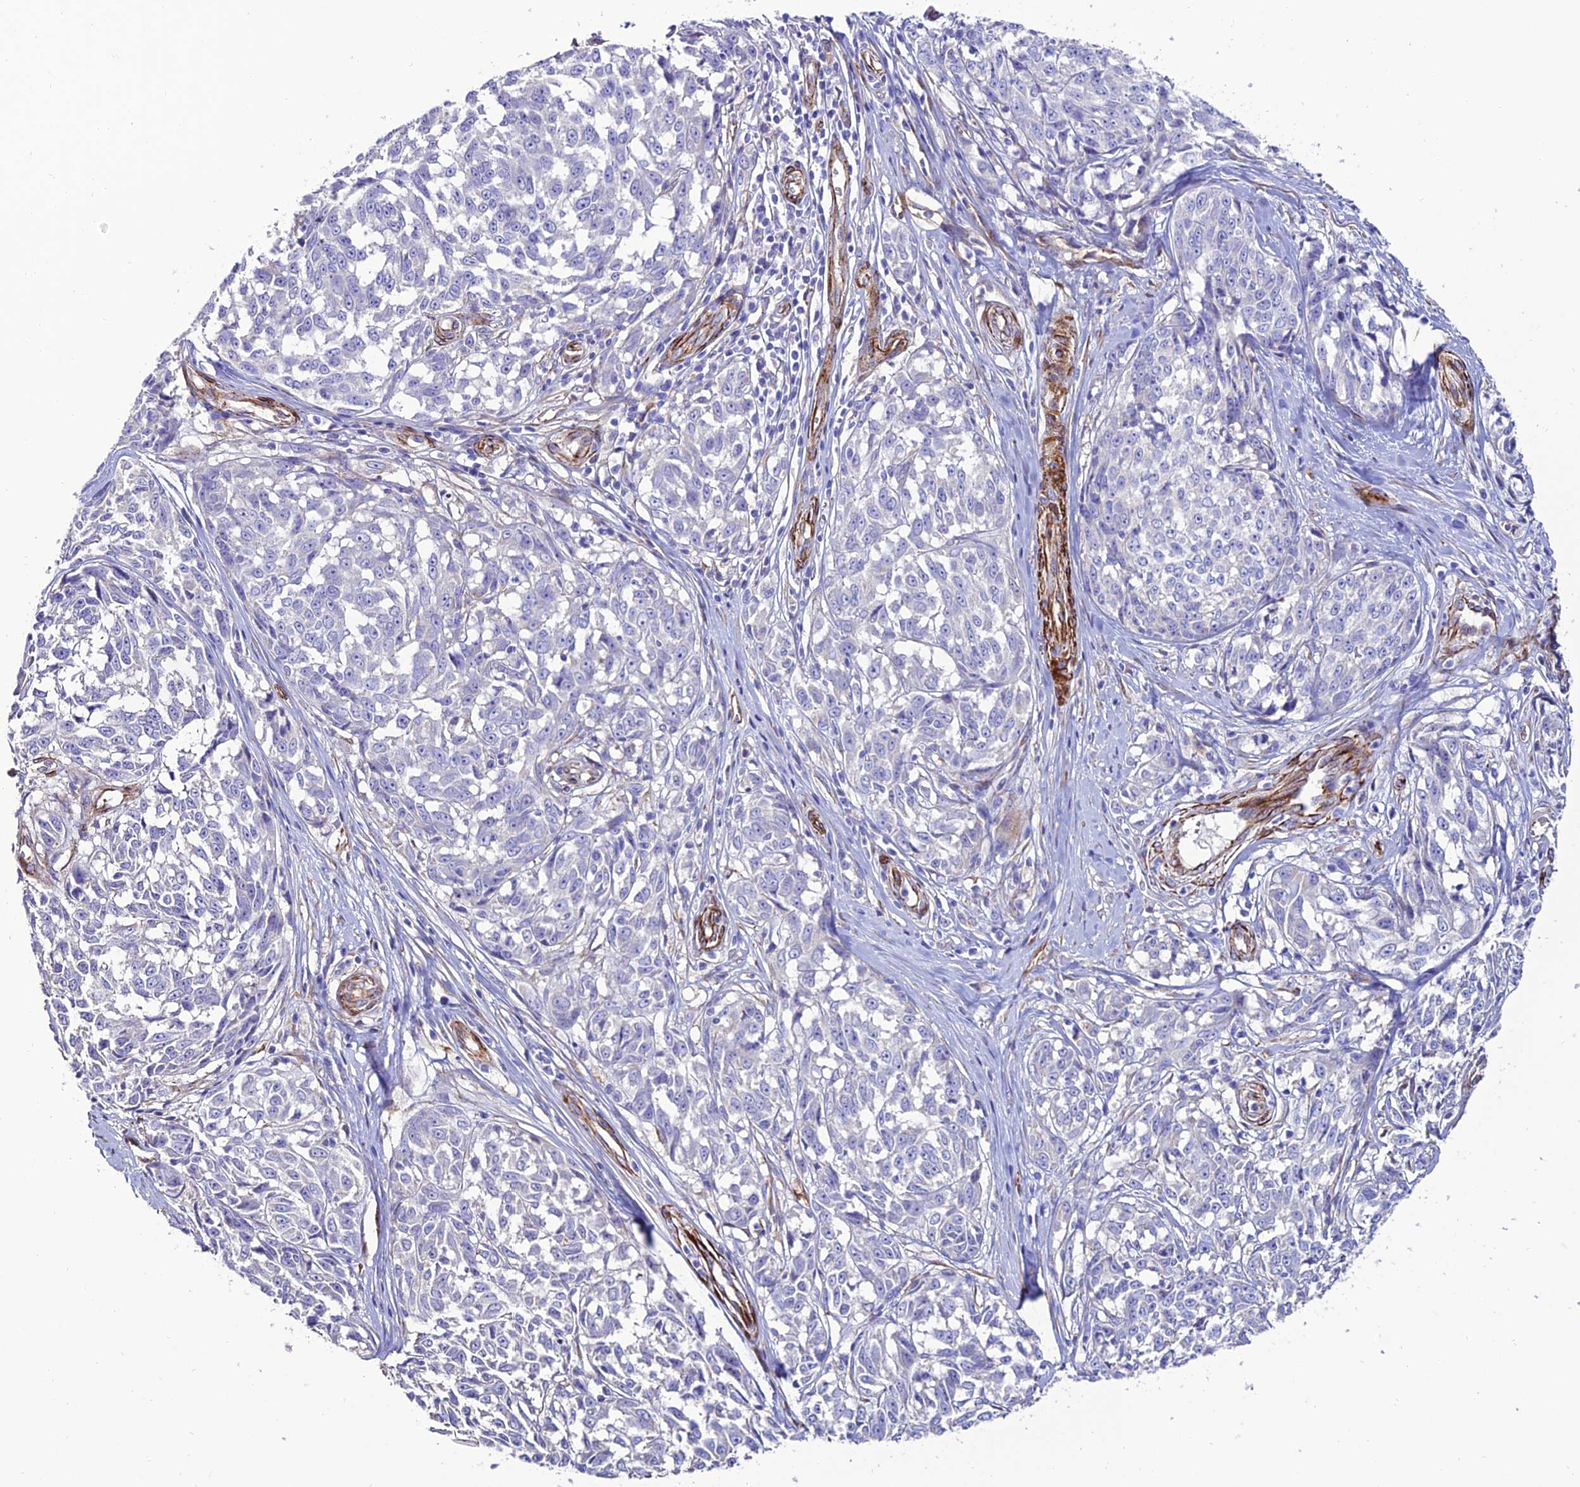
{"staining": {"intensity": "negative", "quantity": "none", "location": "none"}, "tissue": "melanoma", "cell_type": "Tumor cells", "image_type": "cancer", "snomed": [{"axis": "morphology", "description": "Malignant melanoma, NOS"}, {"axis": "topography", "description": "Skin"}], "caption": "Immunohistochemical staining of malignant melanoma displays no significant staining in tumor cells.", "gene": "REX1BD", "patient": {"sex": "female", "age": 64}}